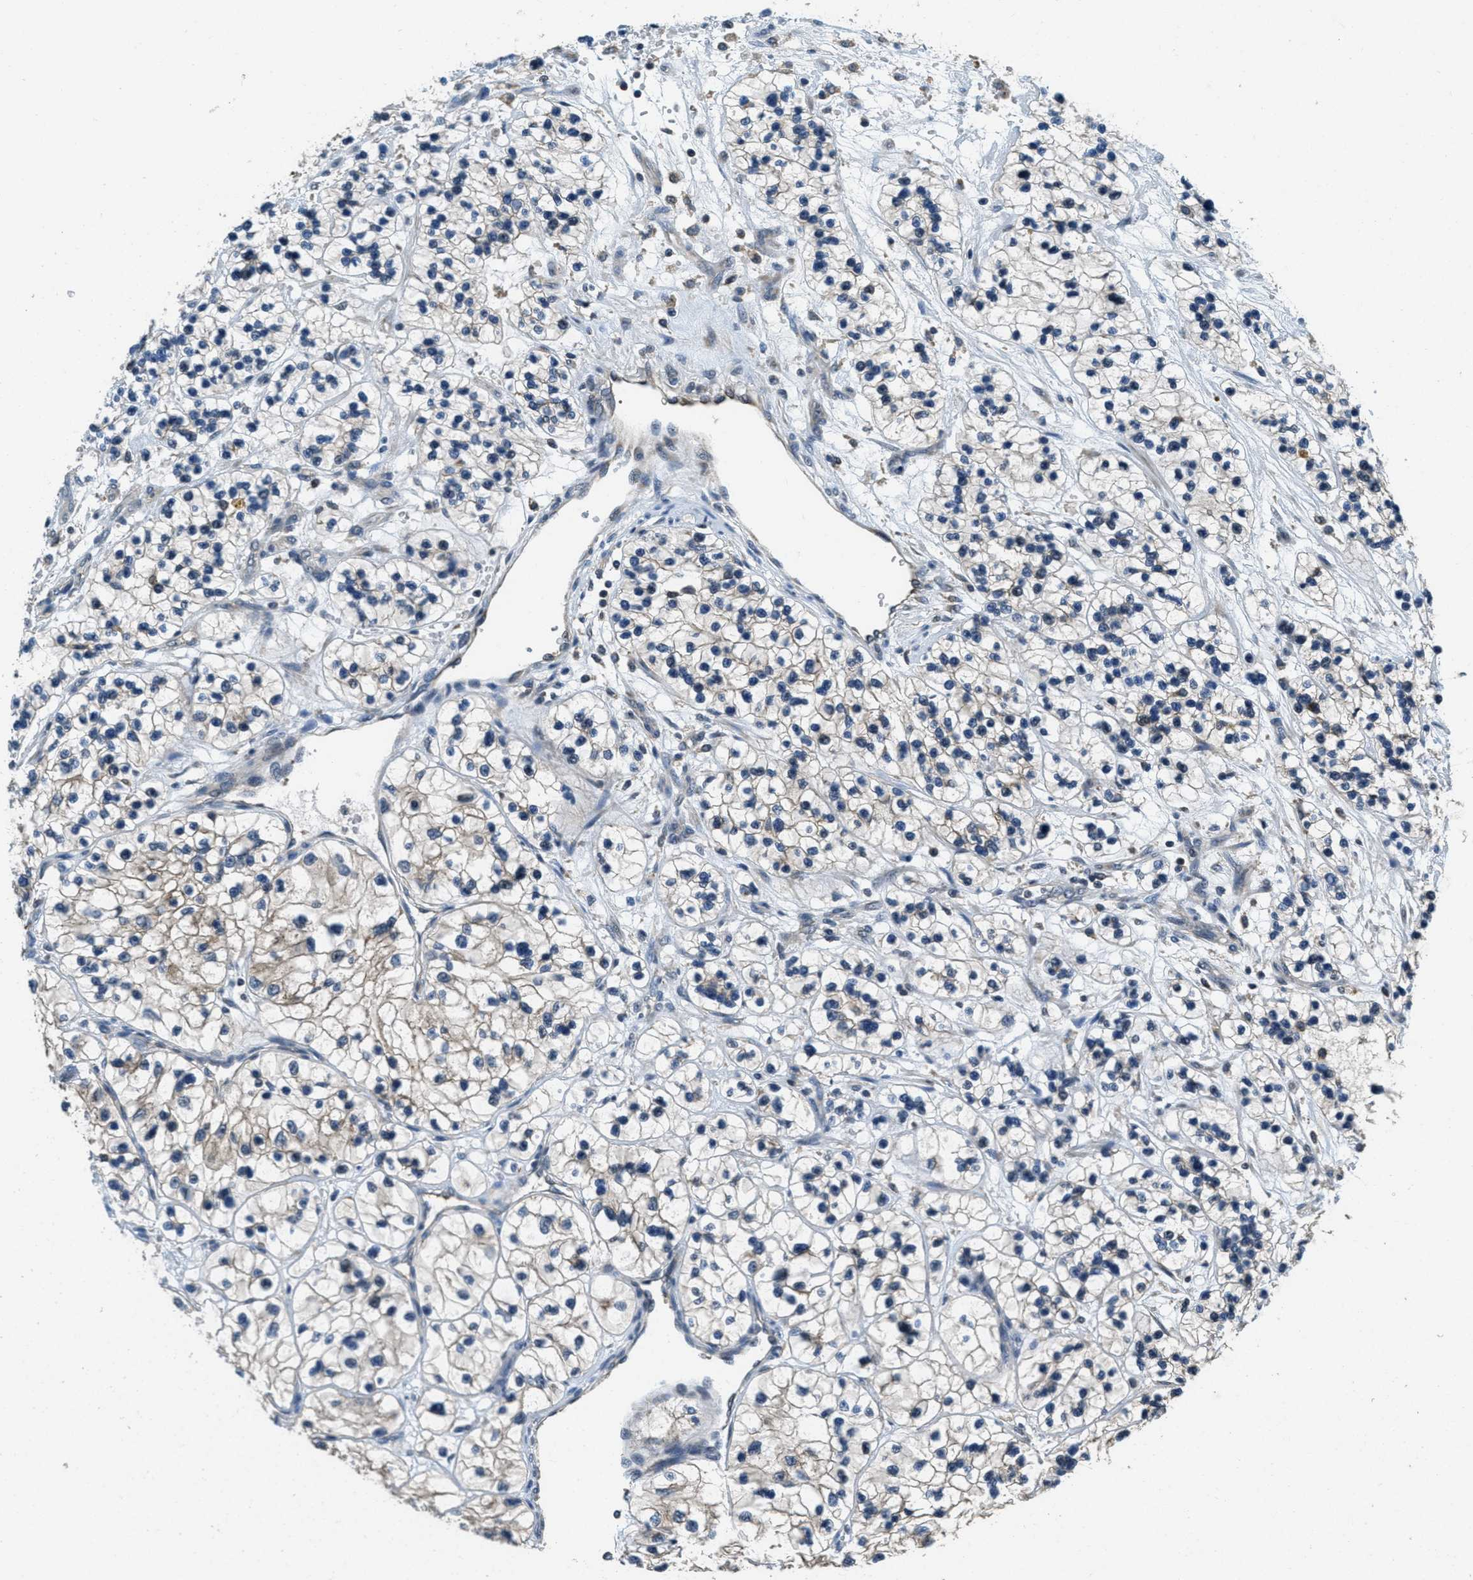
{"staining": {"intensity": "weak", "quantity": "<25%", "location": "cytoplasmic/membranous"}, "tissue": "renal cancer", "cell_type": "Tumor cells", "image_type": "cancer", "snomed": [{"axis": "morphology", "description": "Adenocarcinoma, NOS"}, {"axis": "topography", "description": "Kidney"}], "caption": "The photomicrograph exhibits no staining of tumor cells in renal cancer. The staining was performed using DAB (3,3'-diaminobenzidine) to visualize the protein expression in brown, while the nuclei were stained in blue with hematoxylin (Magnification: 20x).", "gene": "NAT1", "patient": {"sex": "female", "age": 57}}